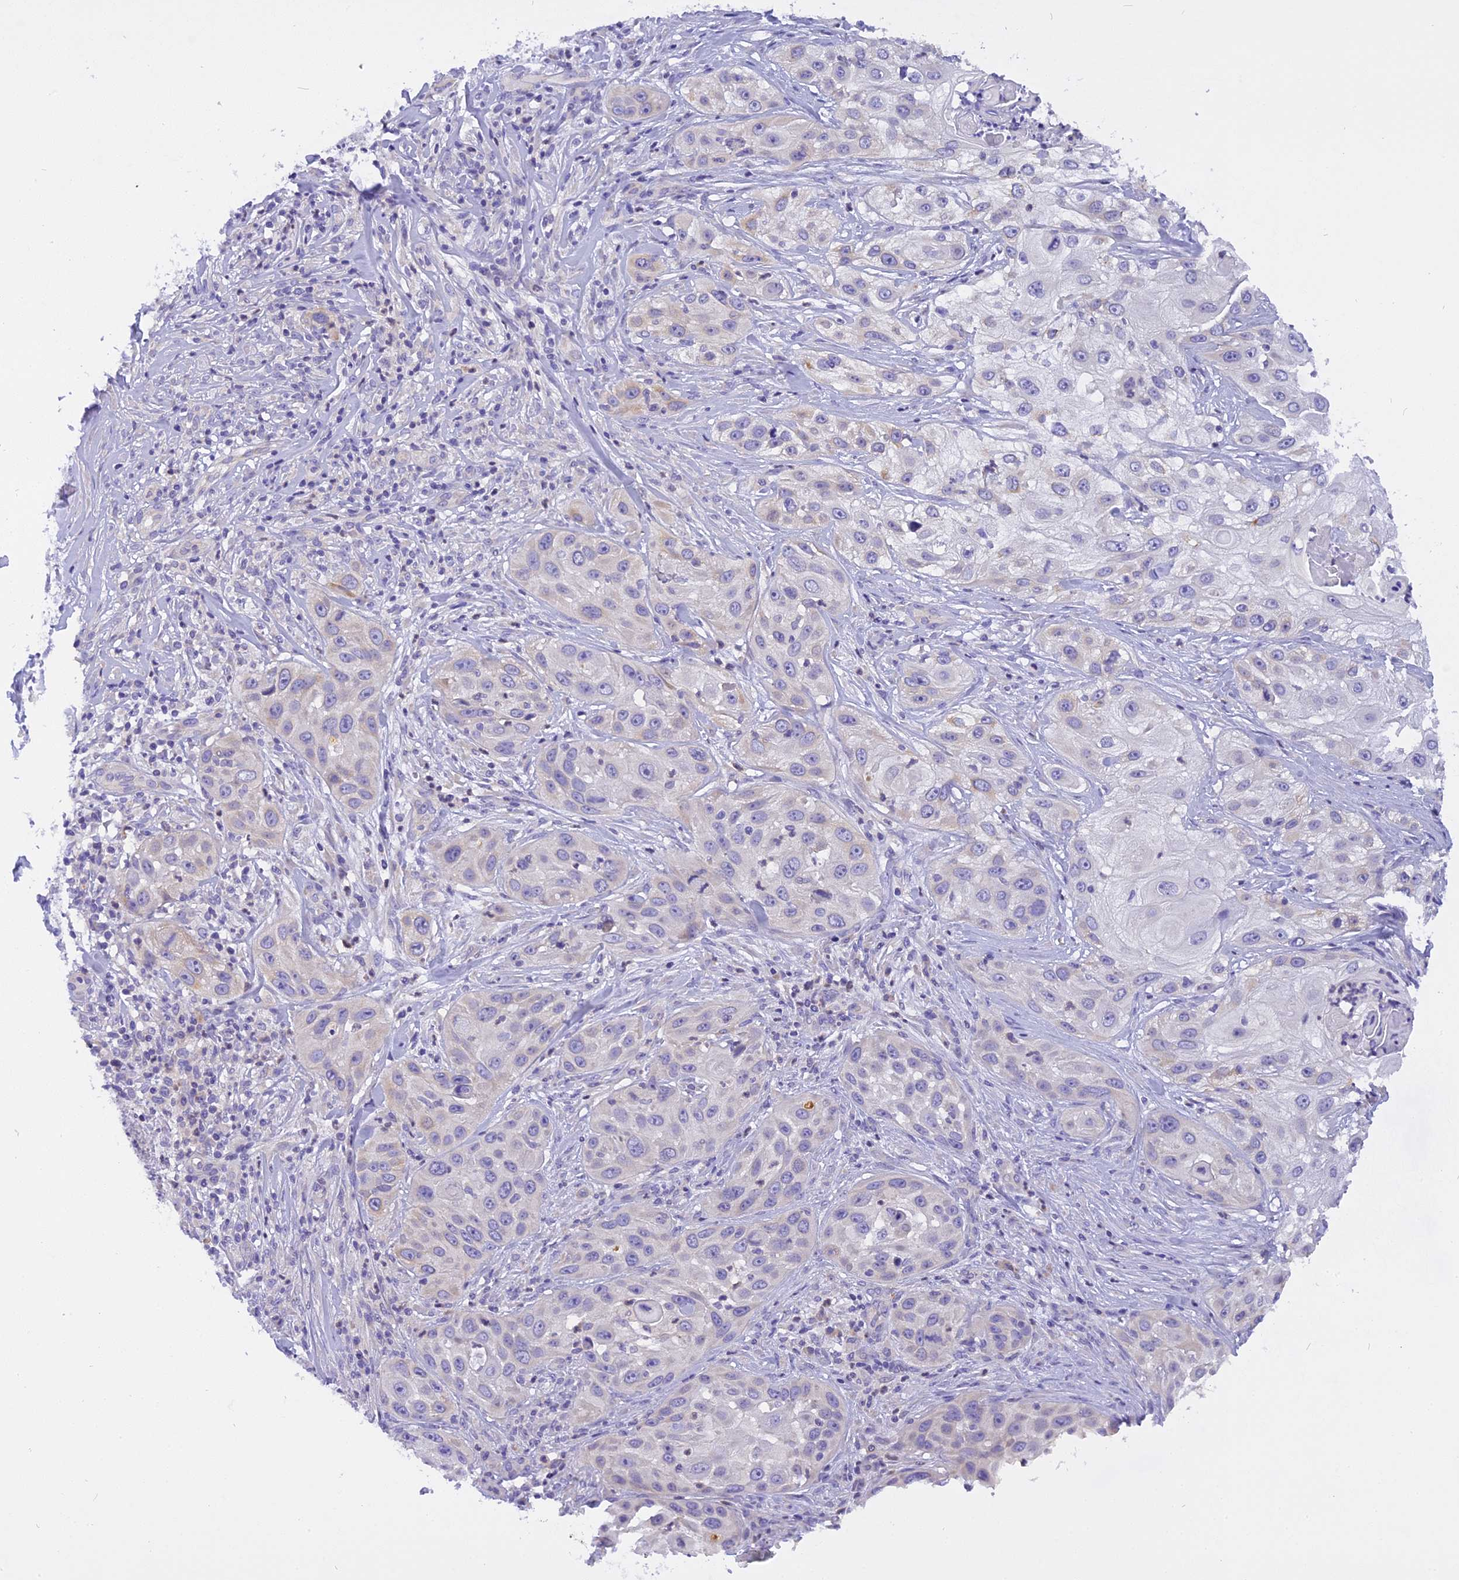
{"staining": {"intensity": "negative", "quantity": "none", "location": "none"}, "tissue": "skin cancer", "cell_type": "Tumor cells", "image_type": "cancer", "snomed": [{"axis": "morphology", "description": "Squamous cell carcinoma, NOS"}, {"axis": "topography", "description": "Skin"}], "caption": "Immunohistochemistry (IHC) of human squamous cell carcinoma (skin) shows no staining in tumor cells.", "gene": "TRIM3", "patient": {"sex": "female", "age": 44}}